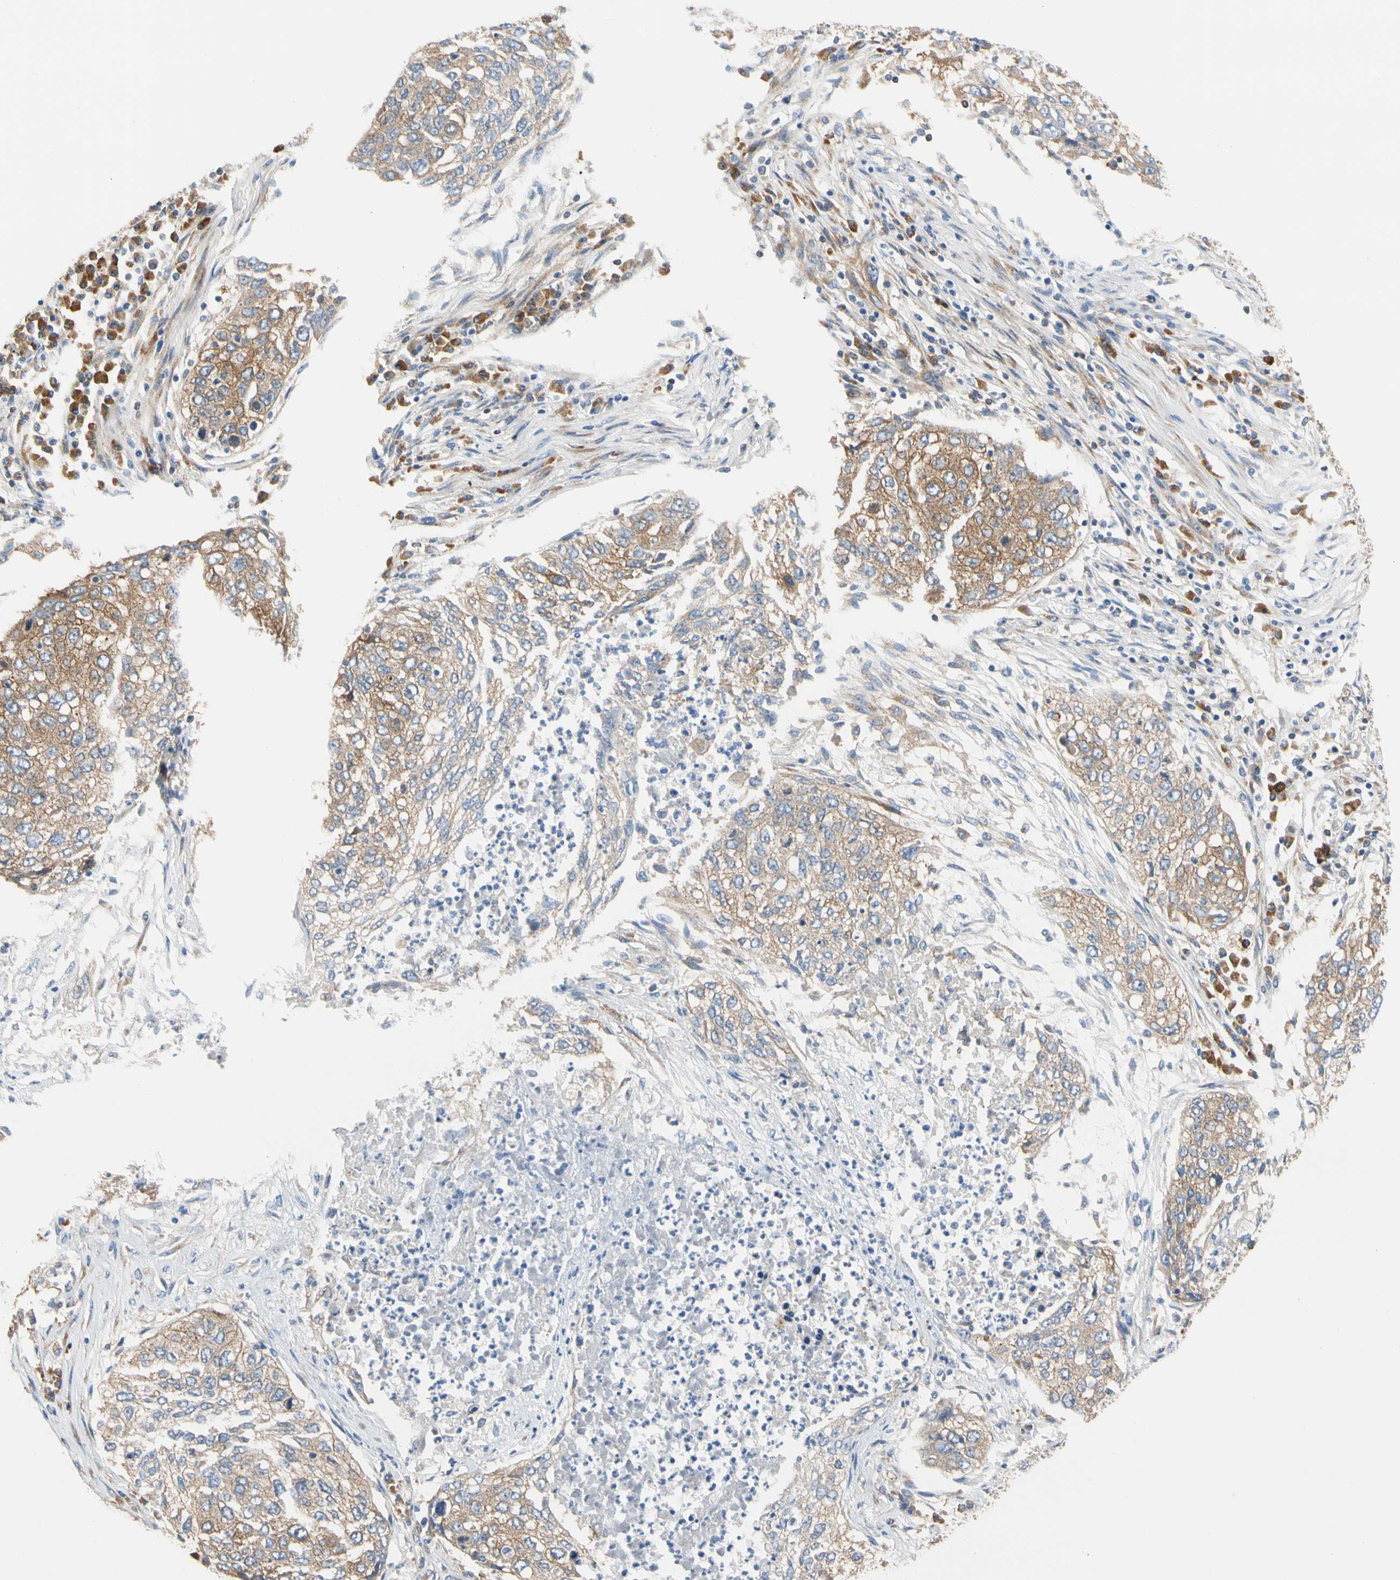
{"staining": {"intensity": "moderate", "quantity": ">75%", "location": "cytoplasmic/membranous"}, "tissue": "lung cancer", "cell_type": "Tumor cells", "image_type": "cancer", "snomed": [{"axis": "morphology", "description": "Squamous cell carcinoma, NOS"}, {"axis": "topography", "description": "Lung"}], "caption": "This photomicrograph reveals immunohistochemistry (IHC) staining of lung cancer (squamous cell carcinoma), with medium moderate cytoplasmic/membranous expression in approximately >75% of tumor cells.", "gene": "GPHN", "patient": {"sex": "female", "age": 63}}